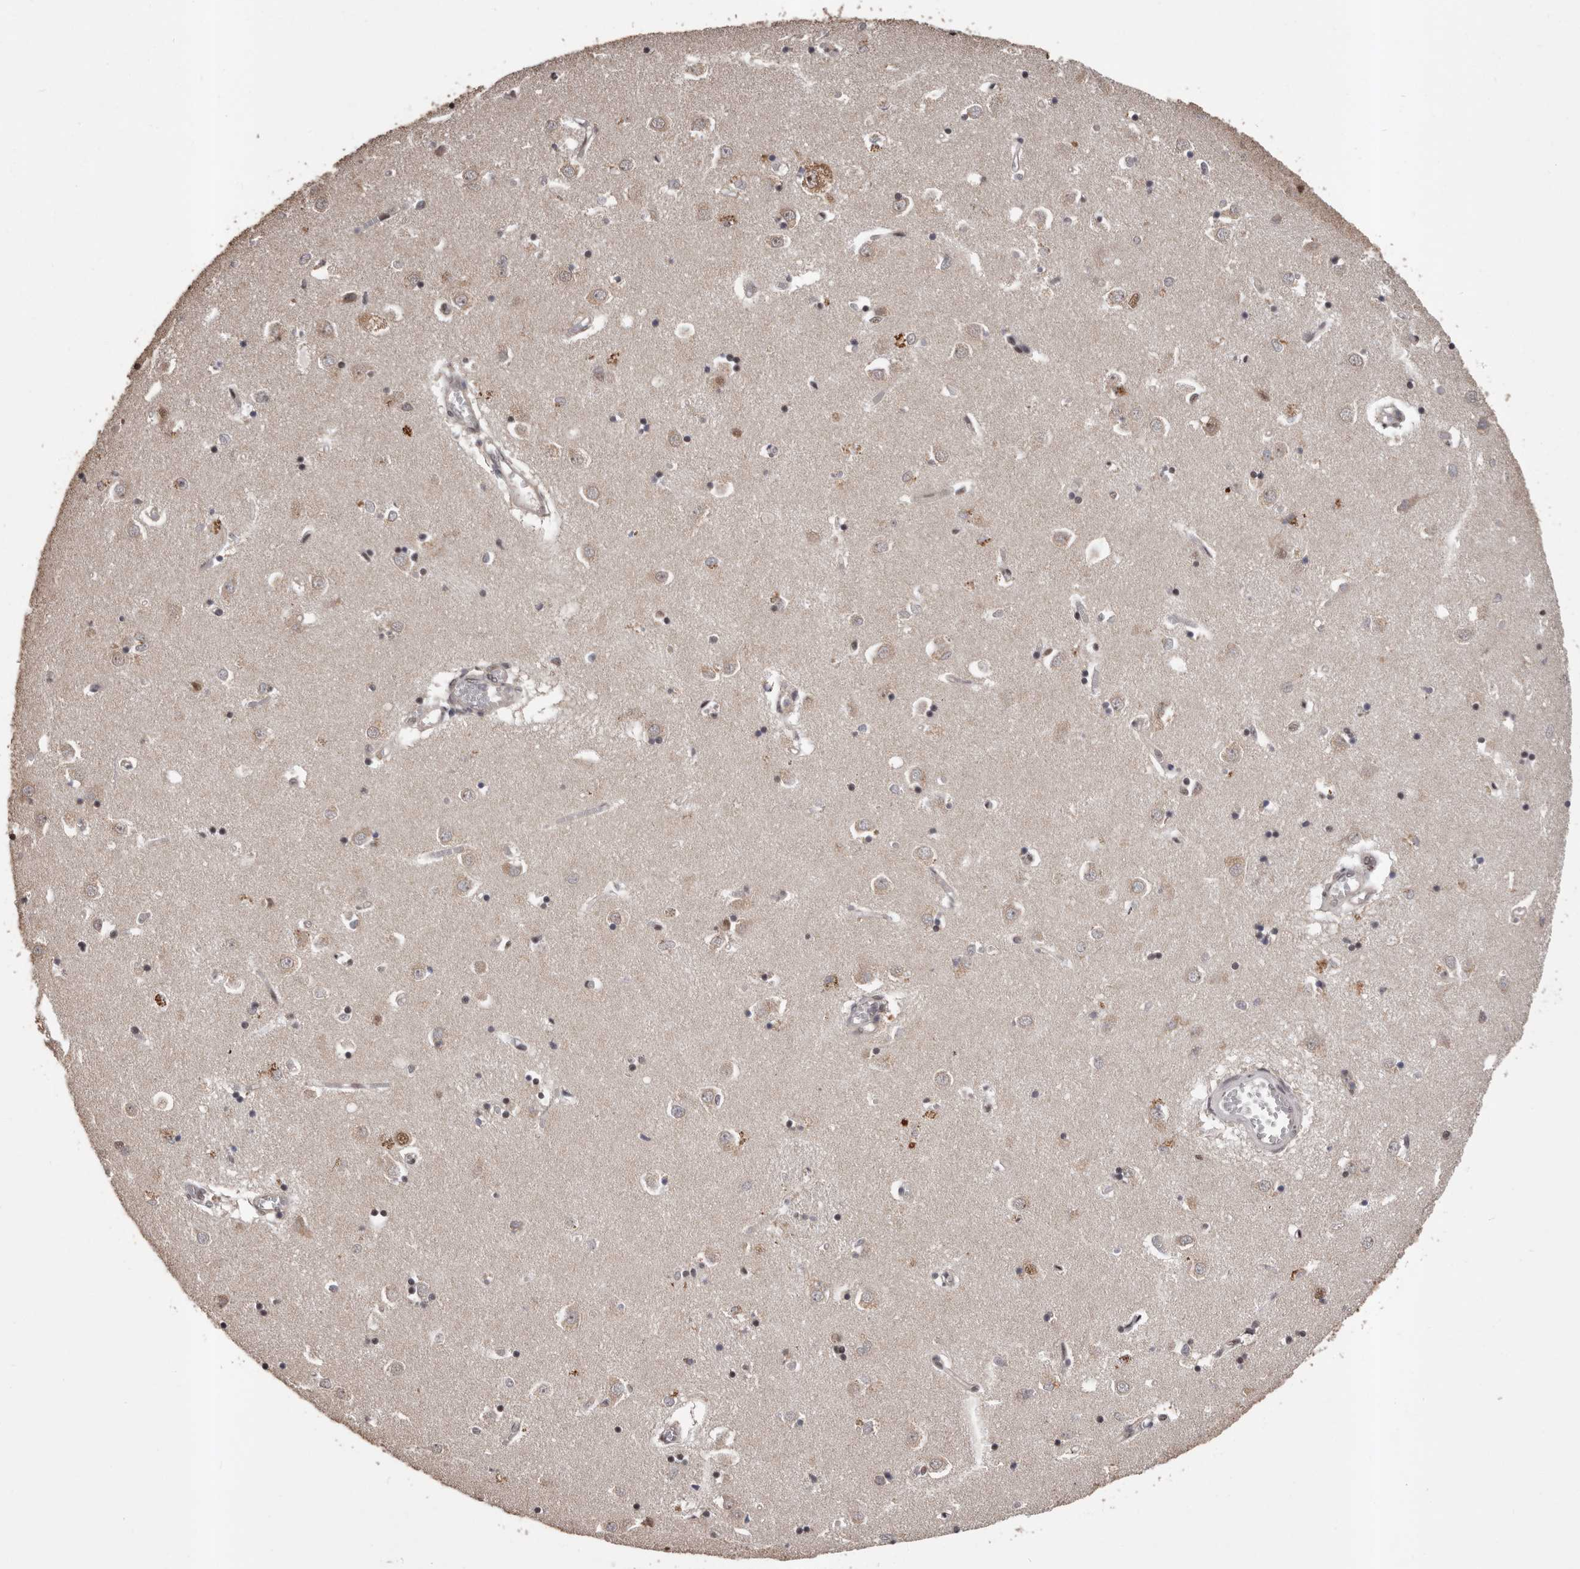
{"staining": {"intensity": "moderate", "quantity": "25%-75%", "location": "cytoplasmic/membranous,nuclear"}, "tissue": "caudate", "cell_type": "Glial cells", "image_type": "normal", "snomed": [{"axis": "morphology", "description": "Normal tissue, NOS"}, {"axis": "topography", "description": "Lateral ventricle wall"}], "caption": "DAB (3,3'-diaminobenzidine) immunohistochemical staining of benign human caudate shows moderate cytoplasmic/membranous,nuclear protein positivity in about 25%-75% of glial cells. (Stains: DAB in brown, nuclei in blue, Microscopy: brightfield microscopy at high magnification).", "gene": "VPS37A", "patient": {"sex": "male", "age": 70}}